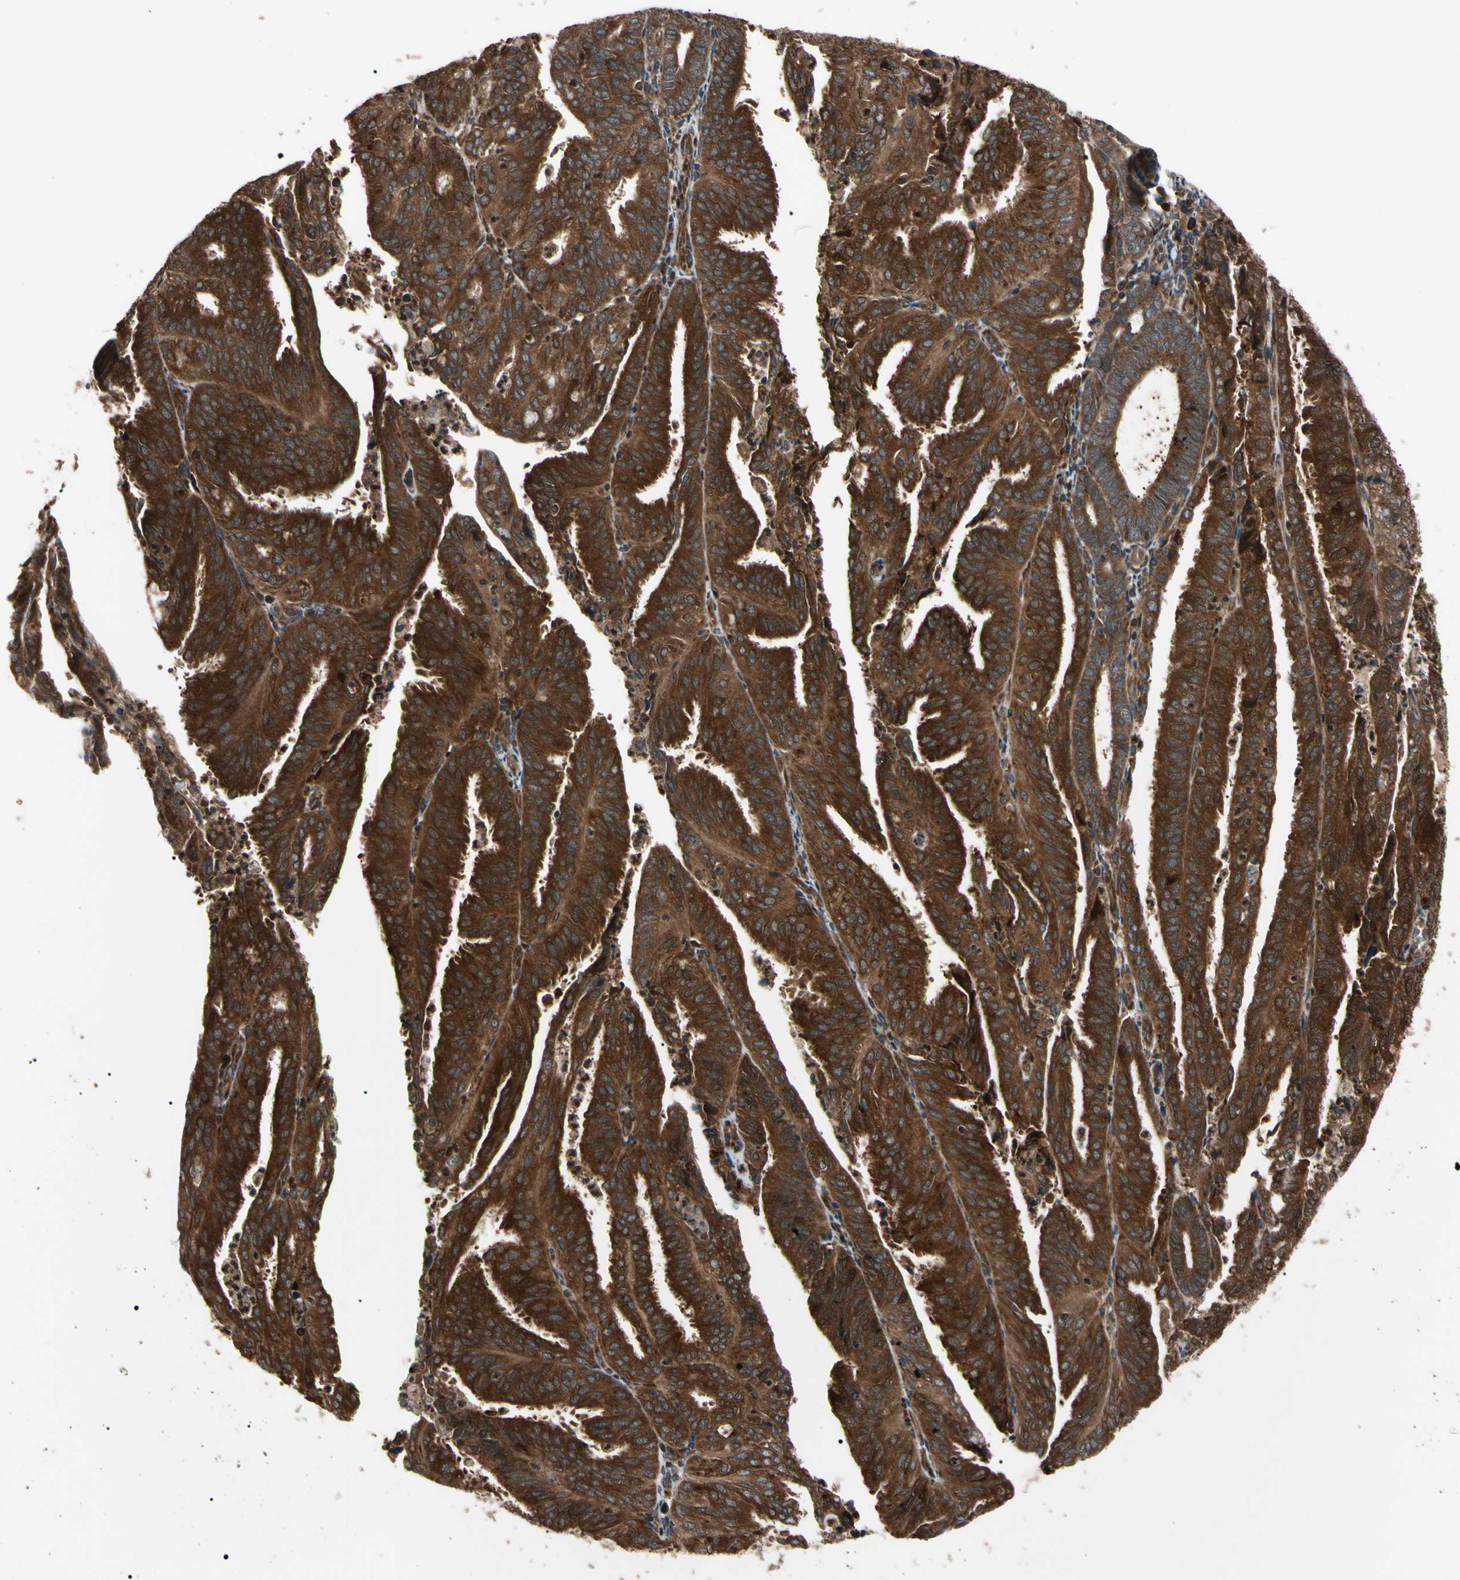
{"staining": {"intensity": "strong", "quantity": ">75%", "location": "cytoplasmic/membranous"}, "tissue": "endometrial cancer", "cell_type": "Tumor cells", "image_type": "cancer", "snomed": [{"axis": "morphology", "description": "Adenocarcinoma, NOS"}, {"axis": "topography", "description": "Uterus"}], "caption": "There is high levels of strong cytoplasmic/membranous staining in tumor cells of endometrial cancer, as demonstrated by immunohistochemical staining (brown color).", "gene": "GUCY1B1", "patient": {"sex": "female", "age": 60}}